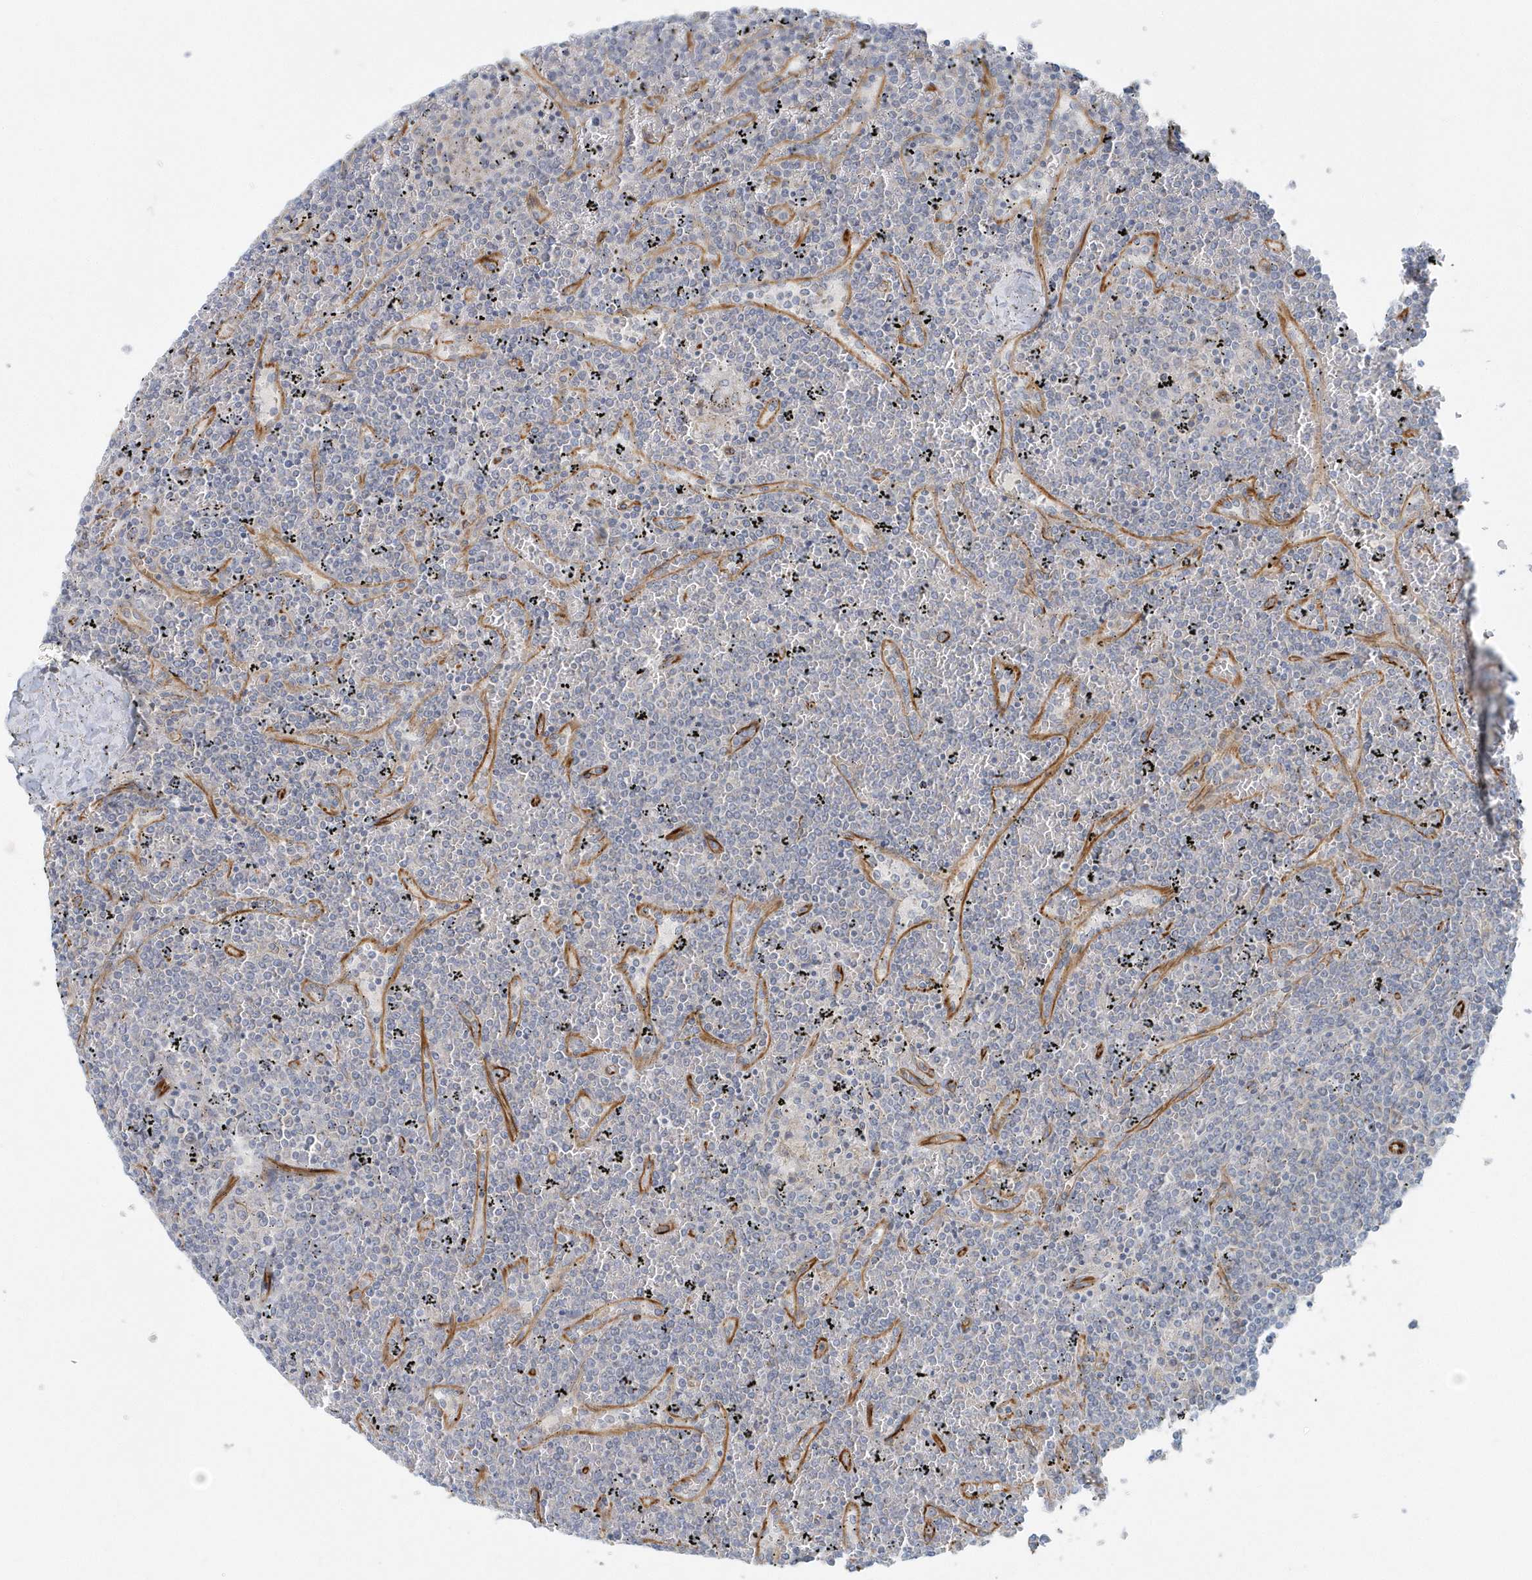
{"staining": {"intensity": "negative", "quantity": "none", "location": "none"}, "tissue": "lymphoma", "cell_type": "Tumor cells", "image_type": "cancer", "snomed": [{"axis": "morphology", "description": "Malignant lymphoma, non-Hodgkin's type, Low grade"}, {"axis": "topography", "description": "Spleen"}], "caption": "Immunohistochemistry of low-grade malignant lymphoma, non-Hodgkin's type reveals no staining in tumor cells. (DAB IHC, high magnification).", "gene": "GPR152", "patient": {"sex": "female", "age": 19}}